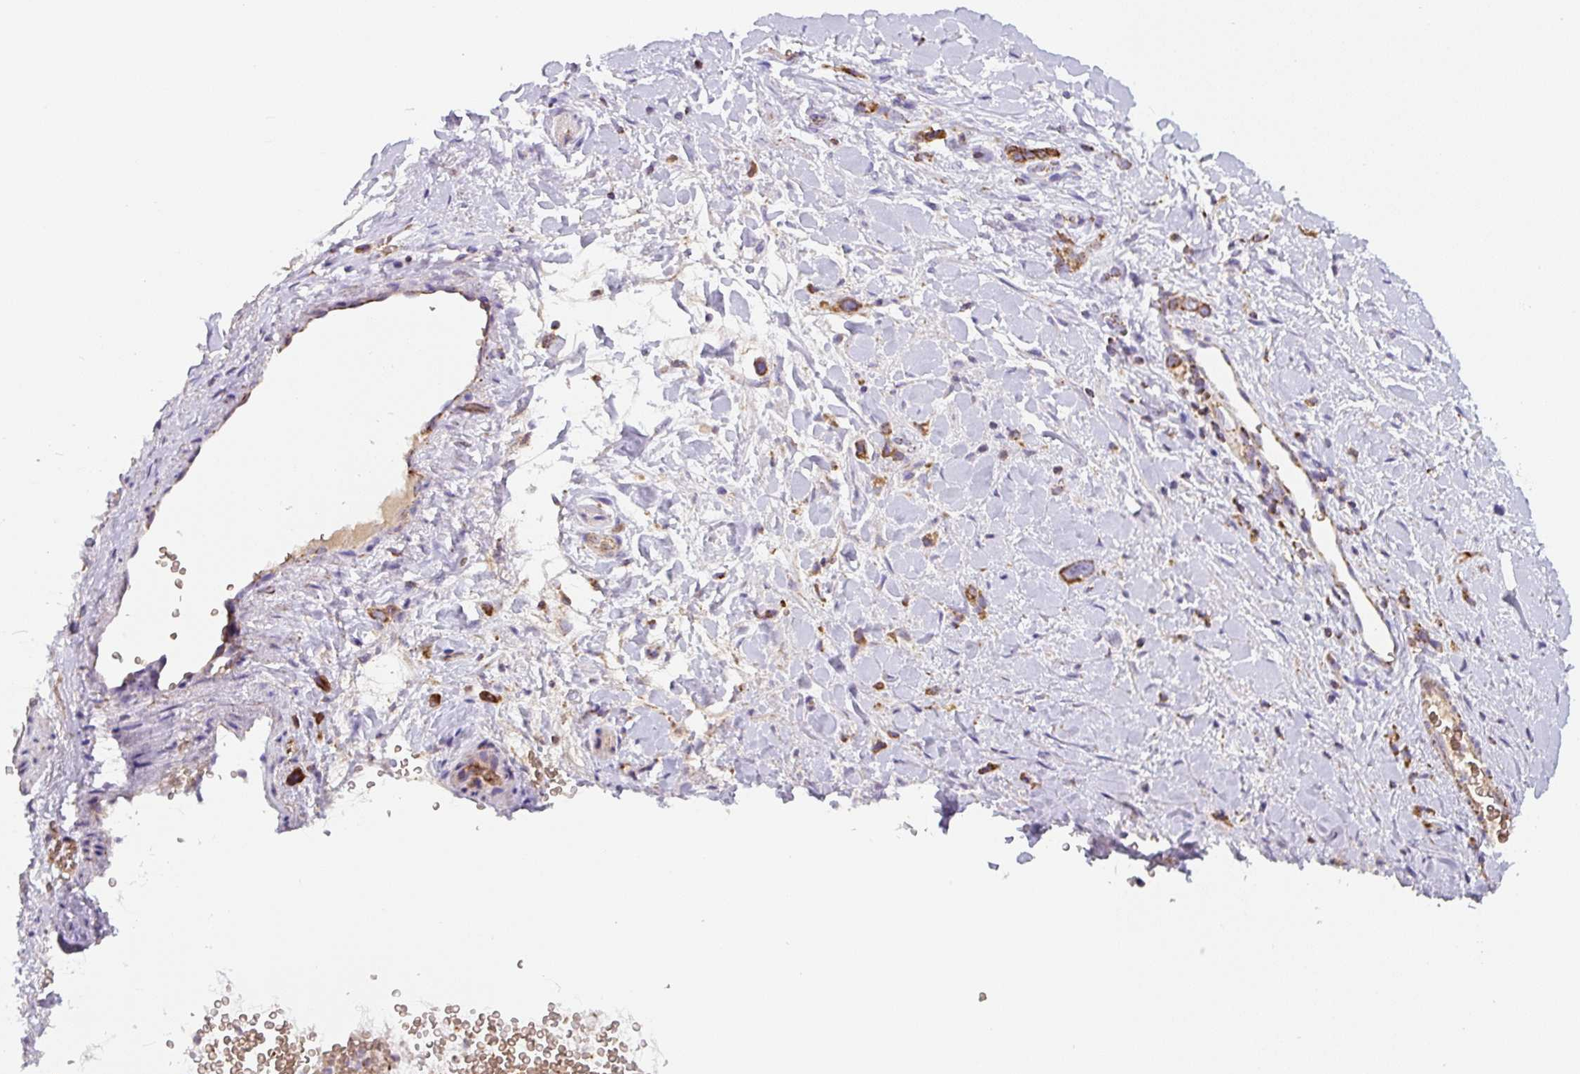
{"staining": {"intensity": "strong", "quantity": ">75%", "location": "cytoplasmic/membranous"}, "tissue": "stomach cancer", "cell_type": "Tumor cells", "image_type": "cancer", "snomed": [{"axis": "morphology", "description": "Adenocarcinoma, NOS"}, {"axis": "topography", "description": "Stomach"}], "caption": "A brown stain shows strong cytoplasmic/membranous positivity of a protein in stomach cancer tumor cells.", "gene": "MT-CO2", "patient": {"sex": "female", "age": 65}}